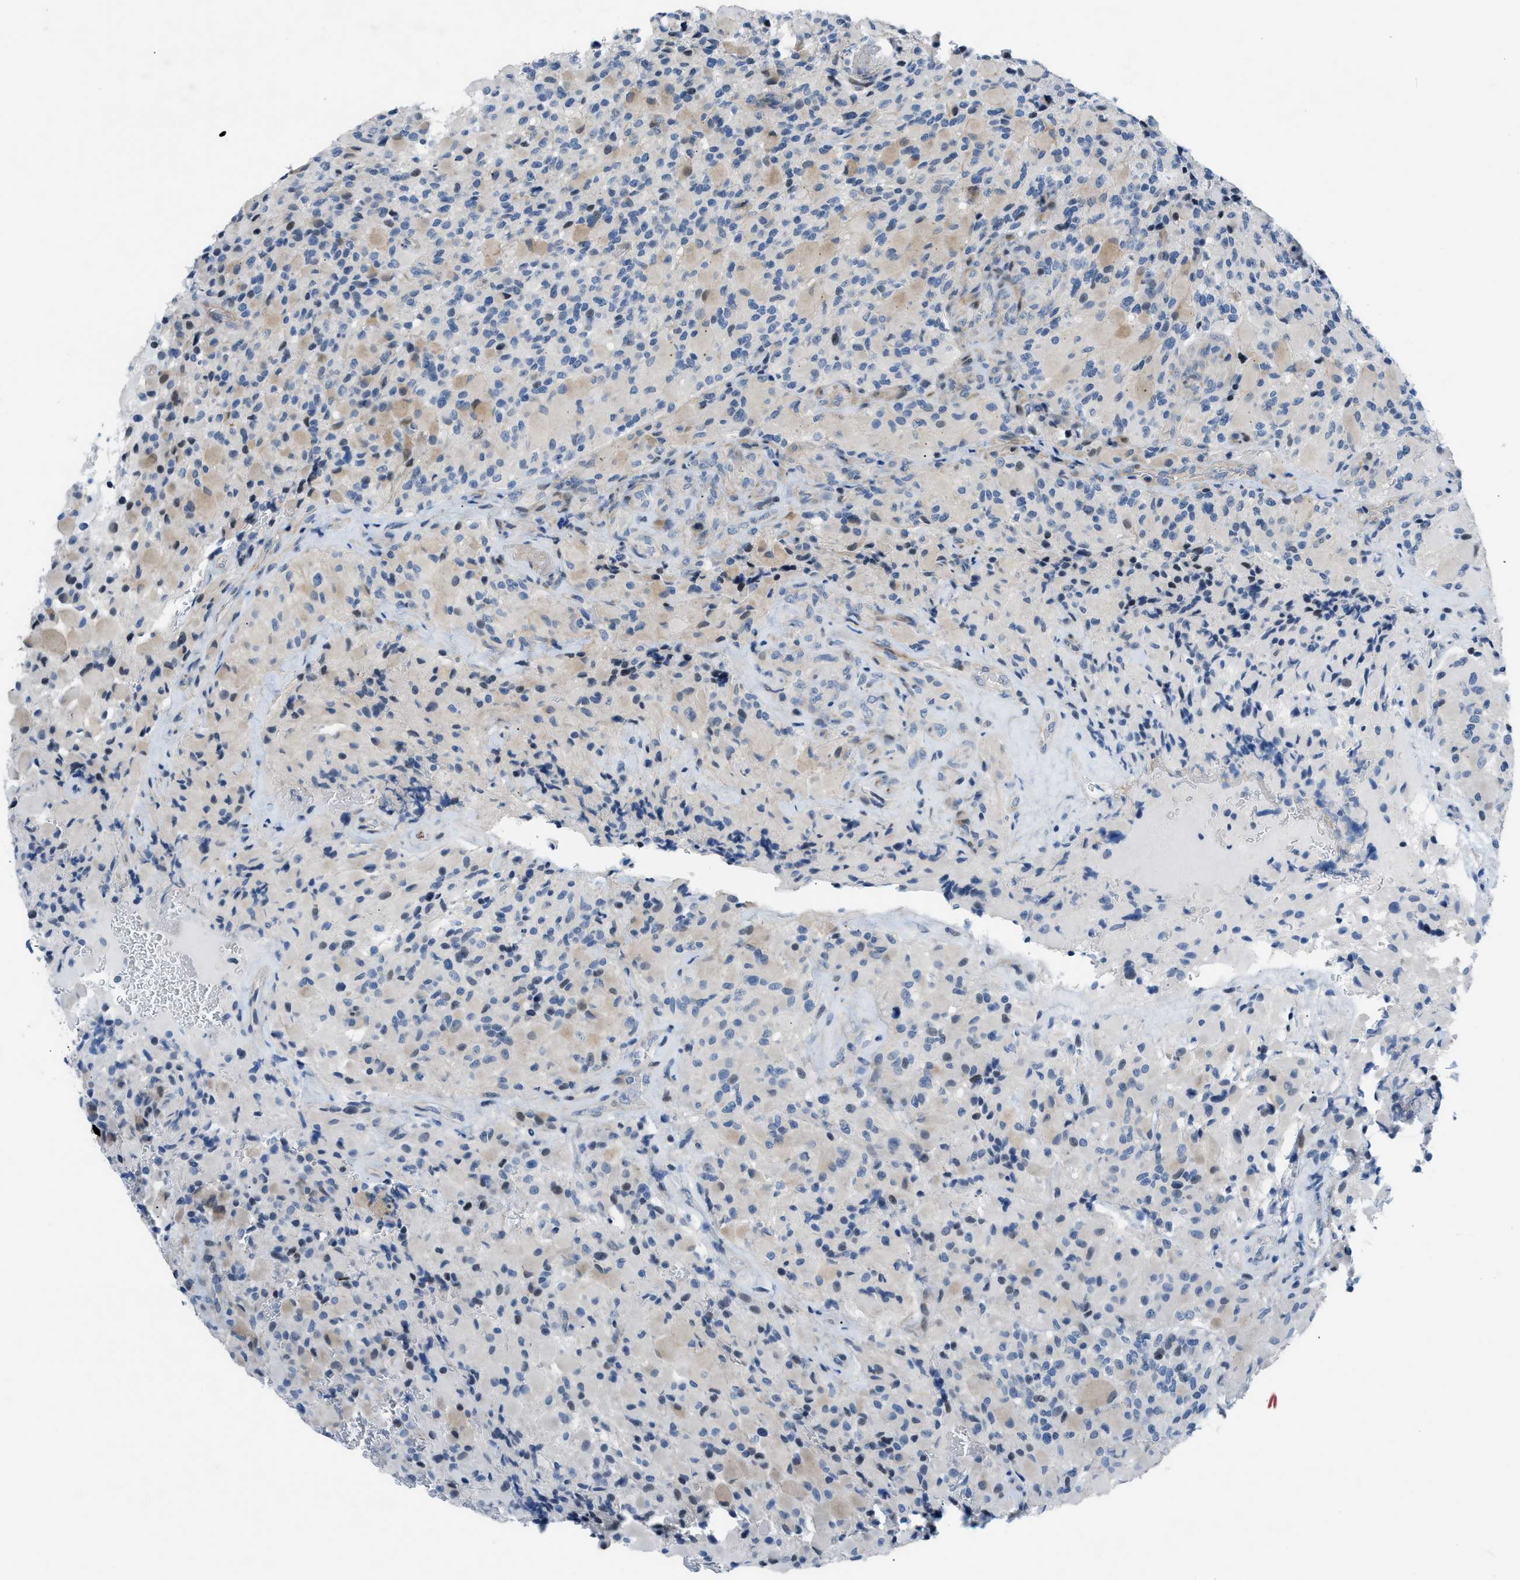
{"staining": {"intensity": "weak", "quantity": "<25%", "location": "cytoplasmic/membranous"}, "tissue": "glioma", "cell_type": "Tumor cells", "image_type": "cancer", "snomed": [{"axis": "morphology", "description": "Glioma, malignant, High grade"}, {"axis": "topography", "description": "Brain"}], "caption": "Immunohistochemistry (IHC) micrograph of human malignant glioma (high-grade) stained for a protein (brown), which reveals no staining in tumor cells.", "gene": "FDCSP", "patient": {"sex": "male", "age": 71}}